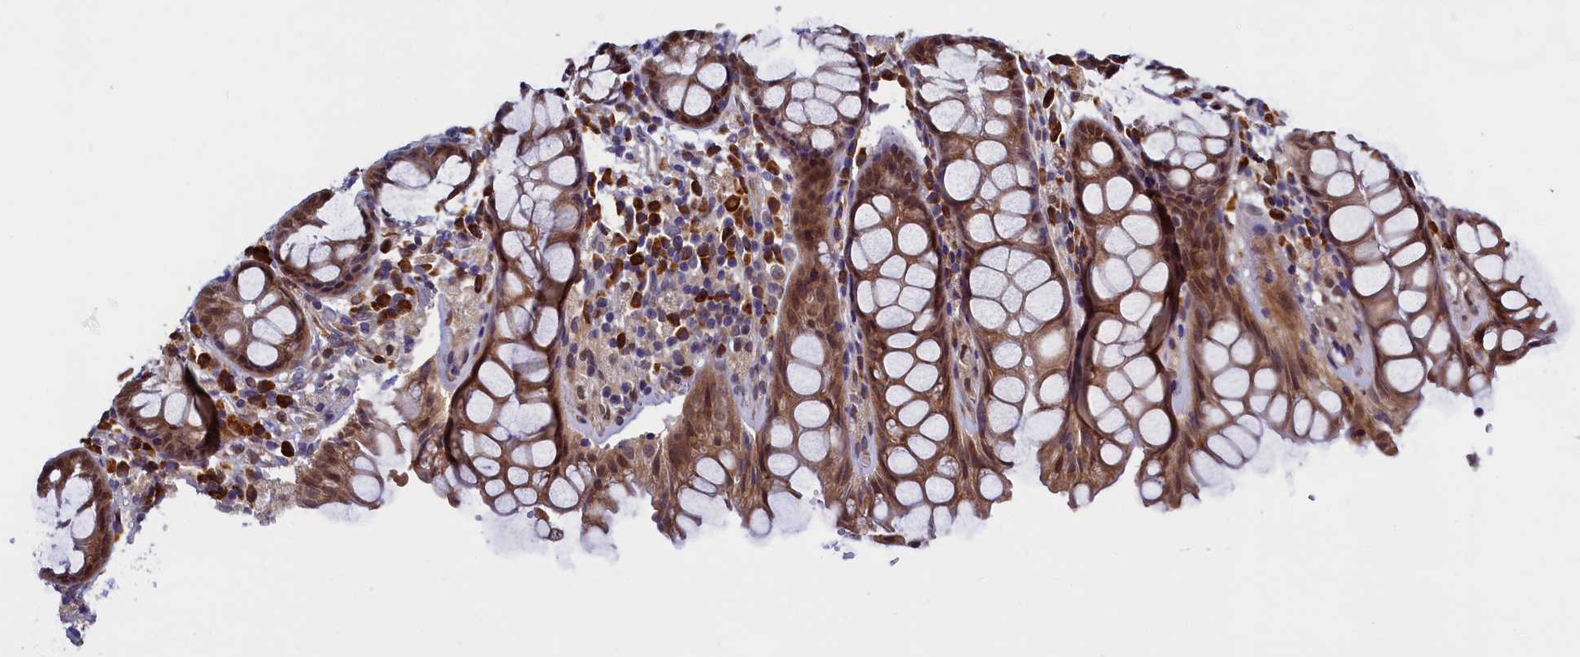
{"staining": {"intensity": "moderate", "quantity": ">75%", "location": "cytoplasmic/membranous,nuclear"}, "tissue": "rectum", "cell_type": "Glandular cells", "image_type": "normal", "snomed": [{"axis": "morphology", "description": "Normal tissue, NOS"}, {"axis": "topography", "description": "Rectum"}], "caption": "Approximately >75% of glandular cells in unremarkable rectum exhibit moderate cytoplasmic/membranous,nuclear protein positivity as visualized by brown immunohistochemical staining.", "gene": "SLC16A14", "patient": {"sex": "male", "age": 64}}